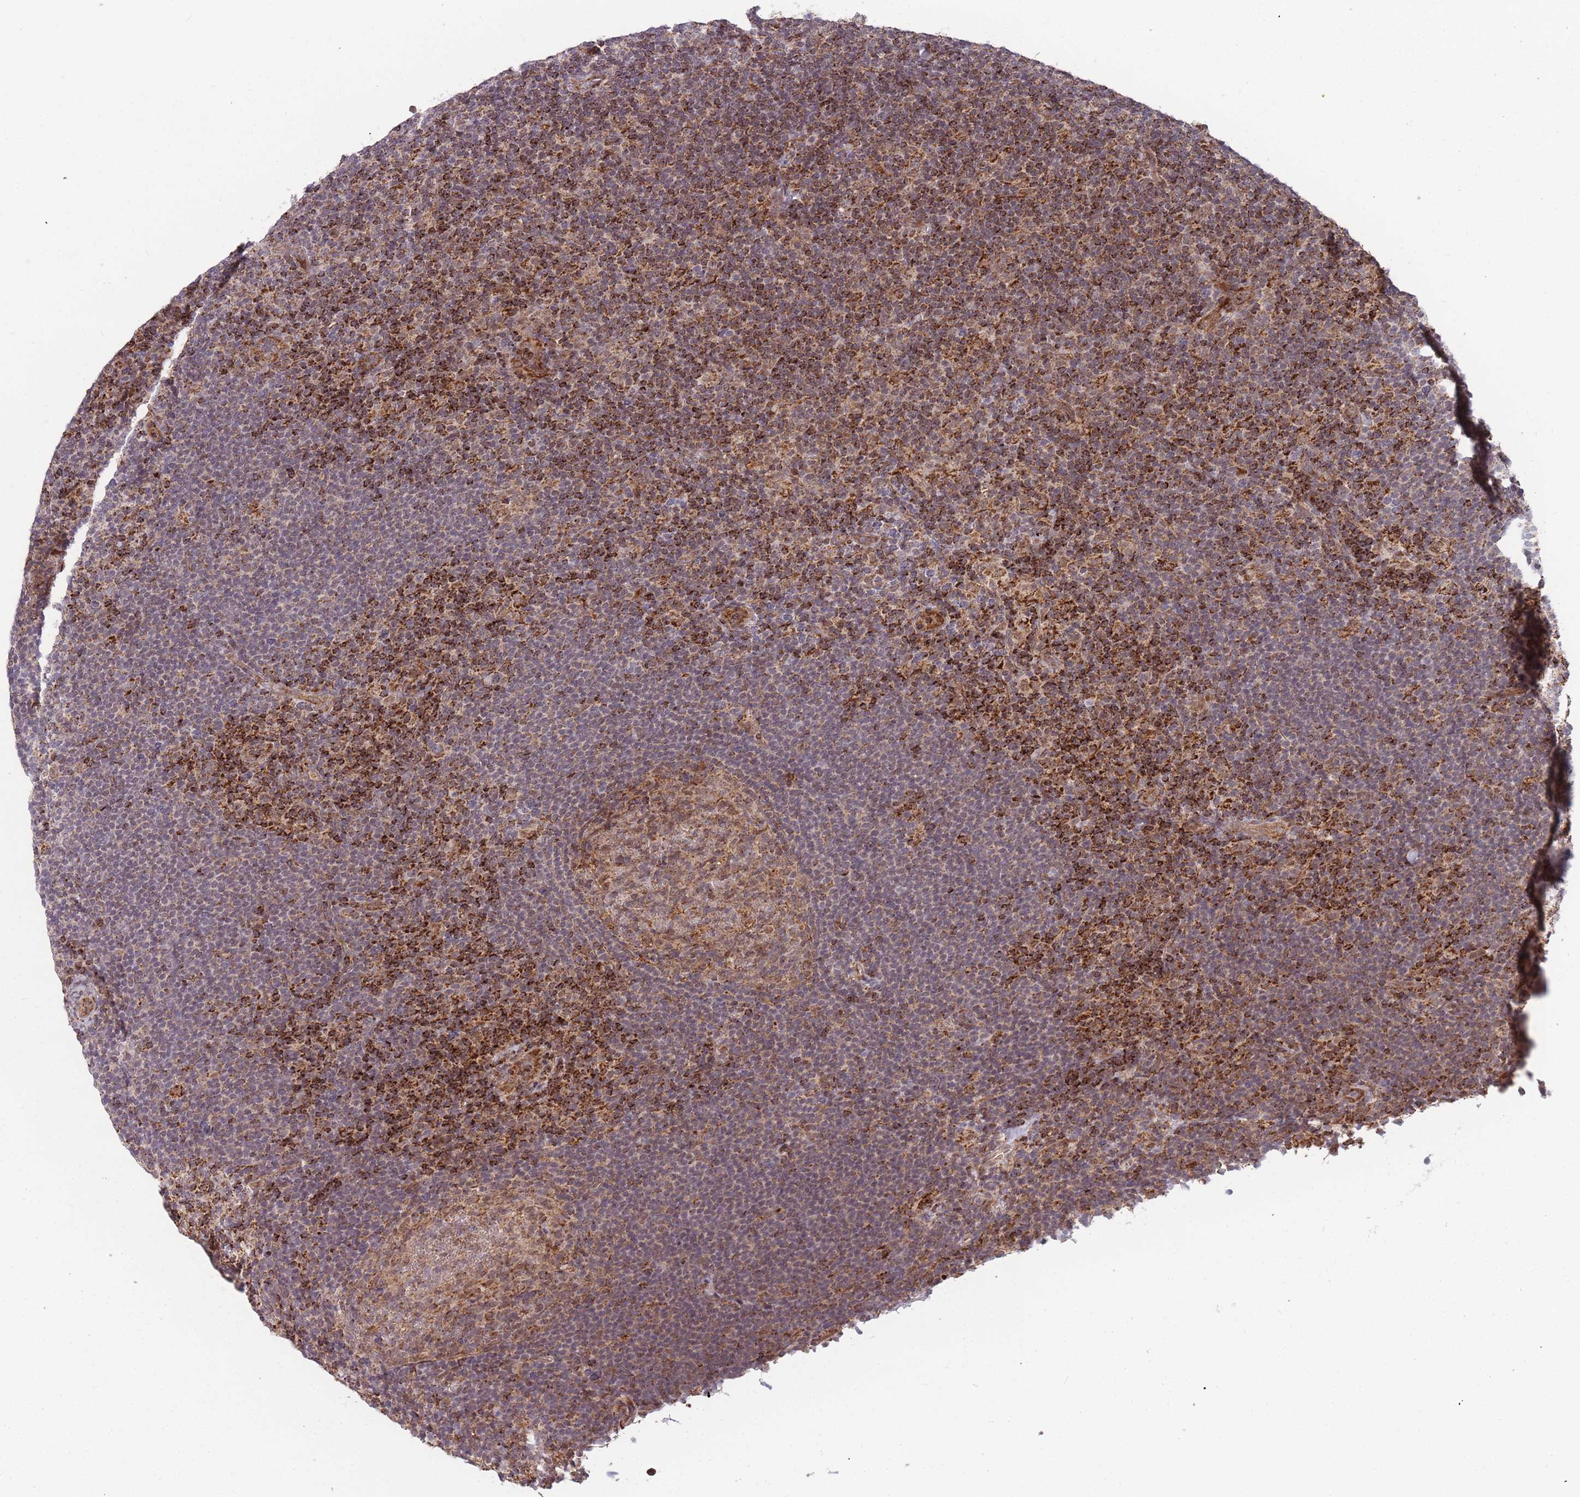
{"staining": {"intensity": "moderate", "quantity": ">75%", "location": "cytoplasmic/membranous,nuclear"}, "tissue": "lymphoma", "cell_type": "Tumor cells", "image_type": "cancer", "snomed": [{"axis": "morphology", "description": "Hodgkin's disease, NOS"}, {"axis": "topography", "description": "Lymph node"}], "caption": "The photomicrograph displays immunohistochemical staining of lymphoma. There is moderate cytoplasmic/membranous and nuclear positivity is identified in approximately >75% of tumor cells. The protein of interest is stained brown, and the nuclei are stained in blue (DAB IHC with brightfield microscopy, high magnification).", "gene": "DPYSL4", "patient": {"sex": "female", "age": 57}}